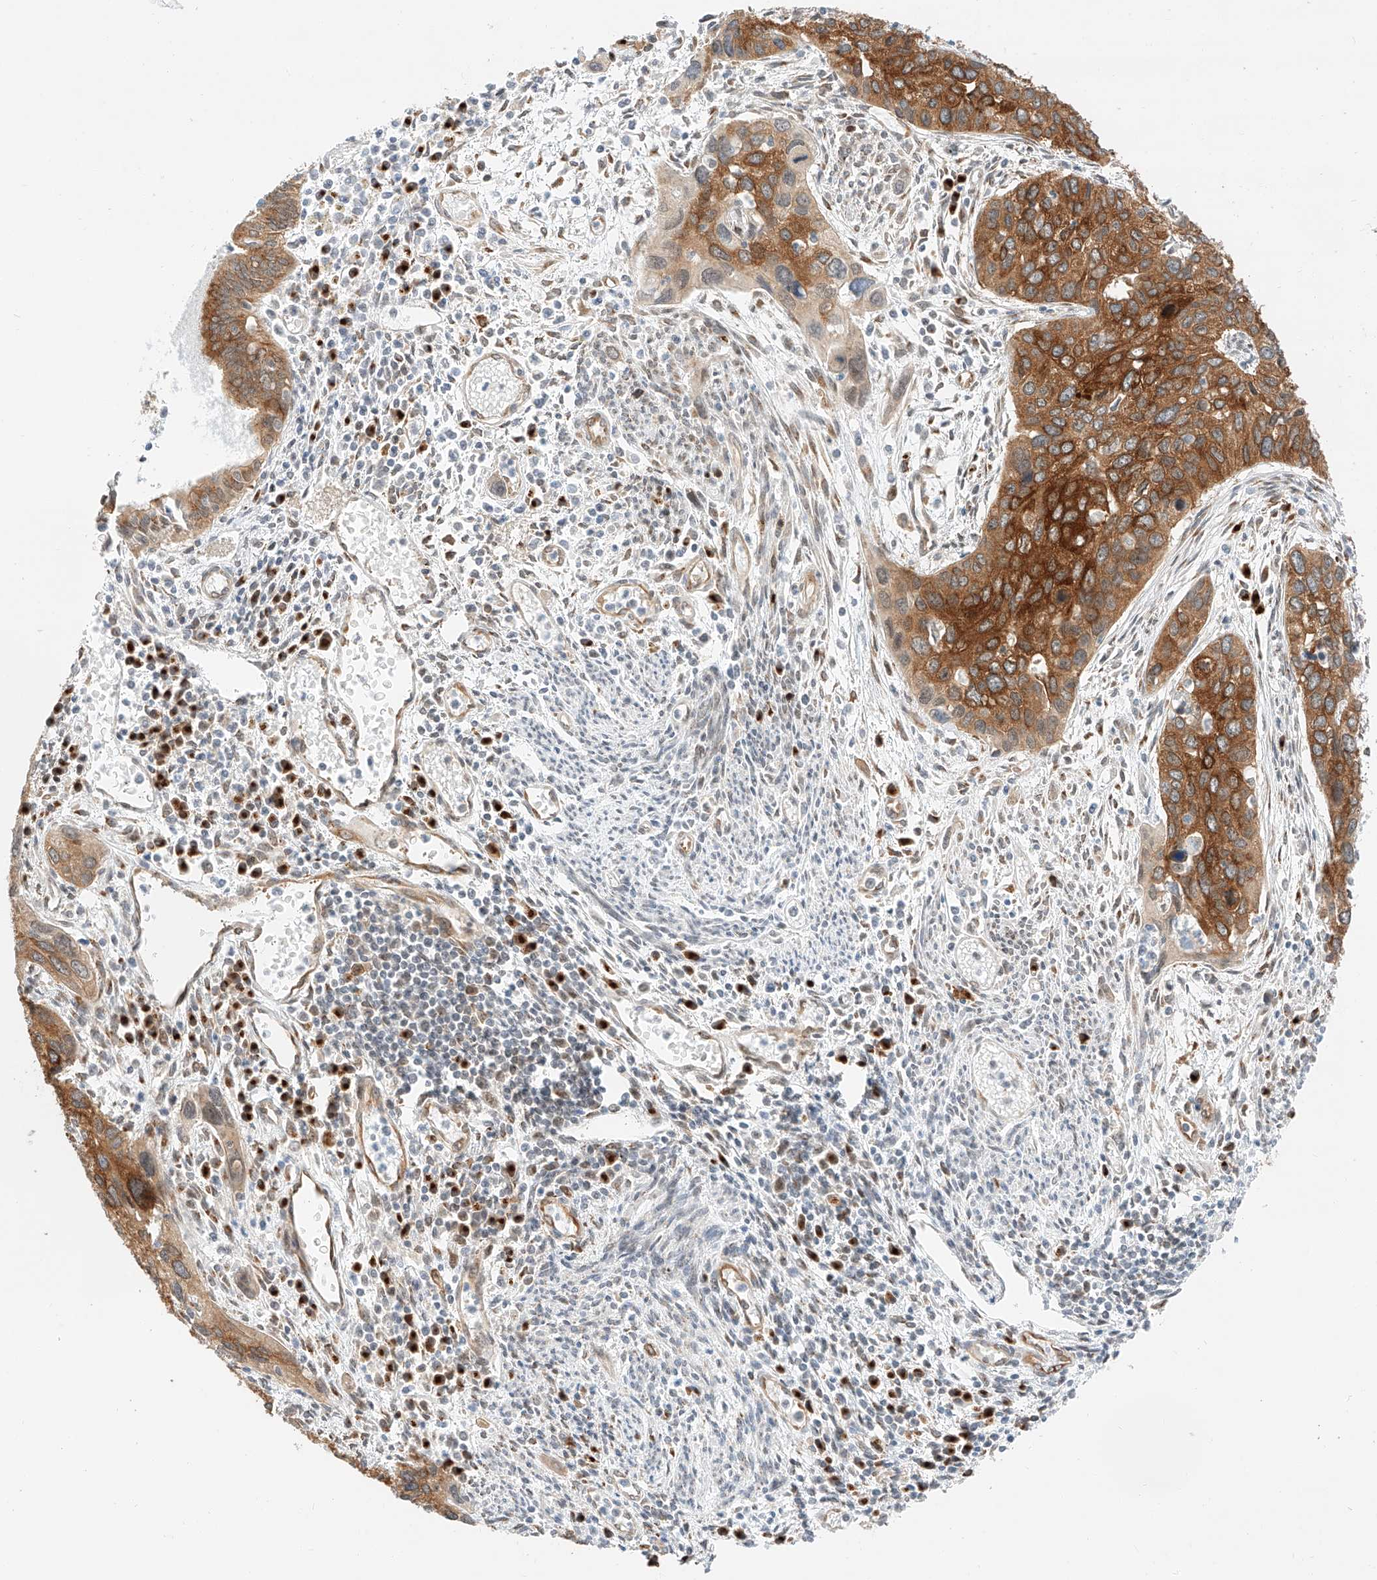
{"staining": {"intensity": "strong", "quantity": ">75%", "location": "cytoplasmic/membranous"}, "tissue": "cervical cancer", "cell_type": "Tumor cells", "image_type": "cancer", "snomed": [{"axis": "morphology", "description": "Squamous cell carcinoma, NOS"}, {"axis": "topography", "description": "Cervix"}], "caption": "Protein analysis of cervical cancer (squamous cell carcinoma) tissue displays strong cytoplasmic/membranous positivity in about >75% of tumor cells.", "gene": "CARMIL1", "patient": {"sex": "female", "age": 55}}